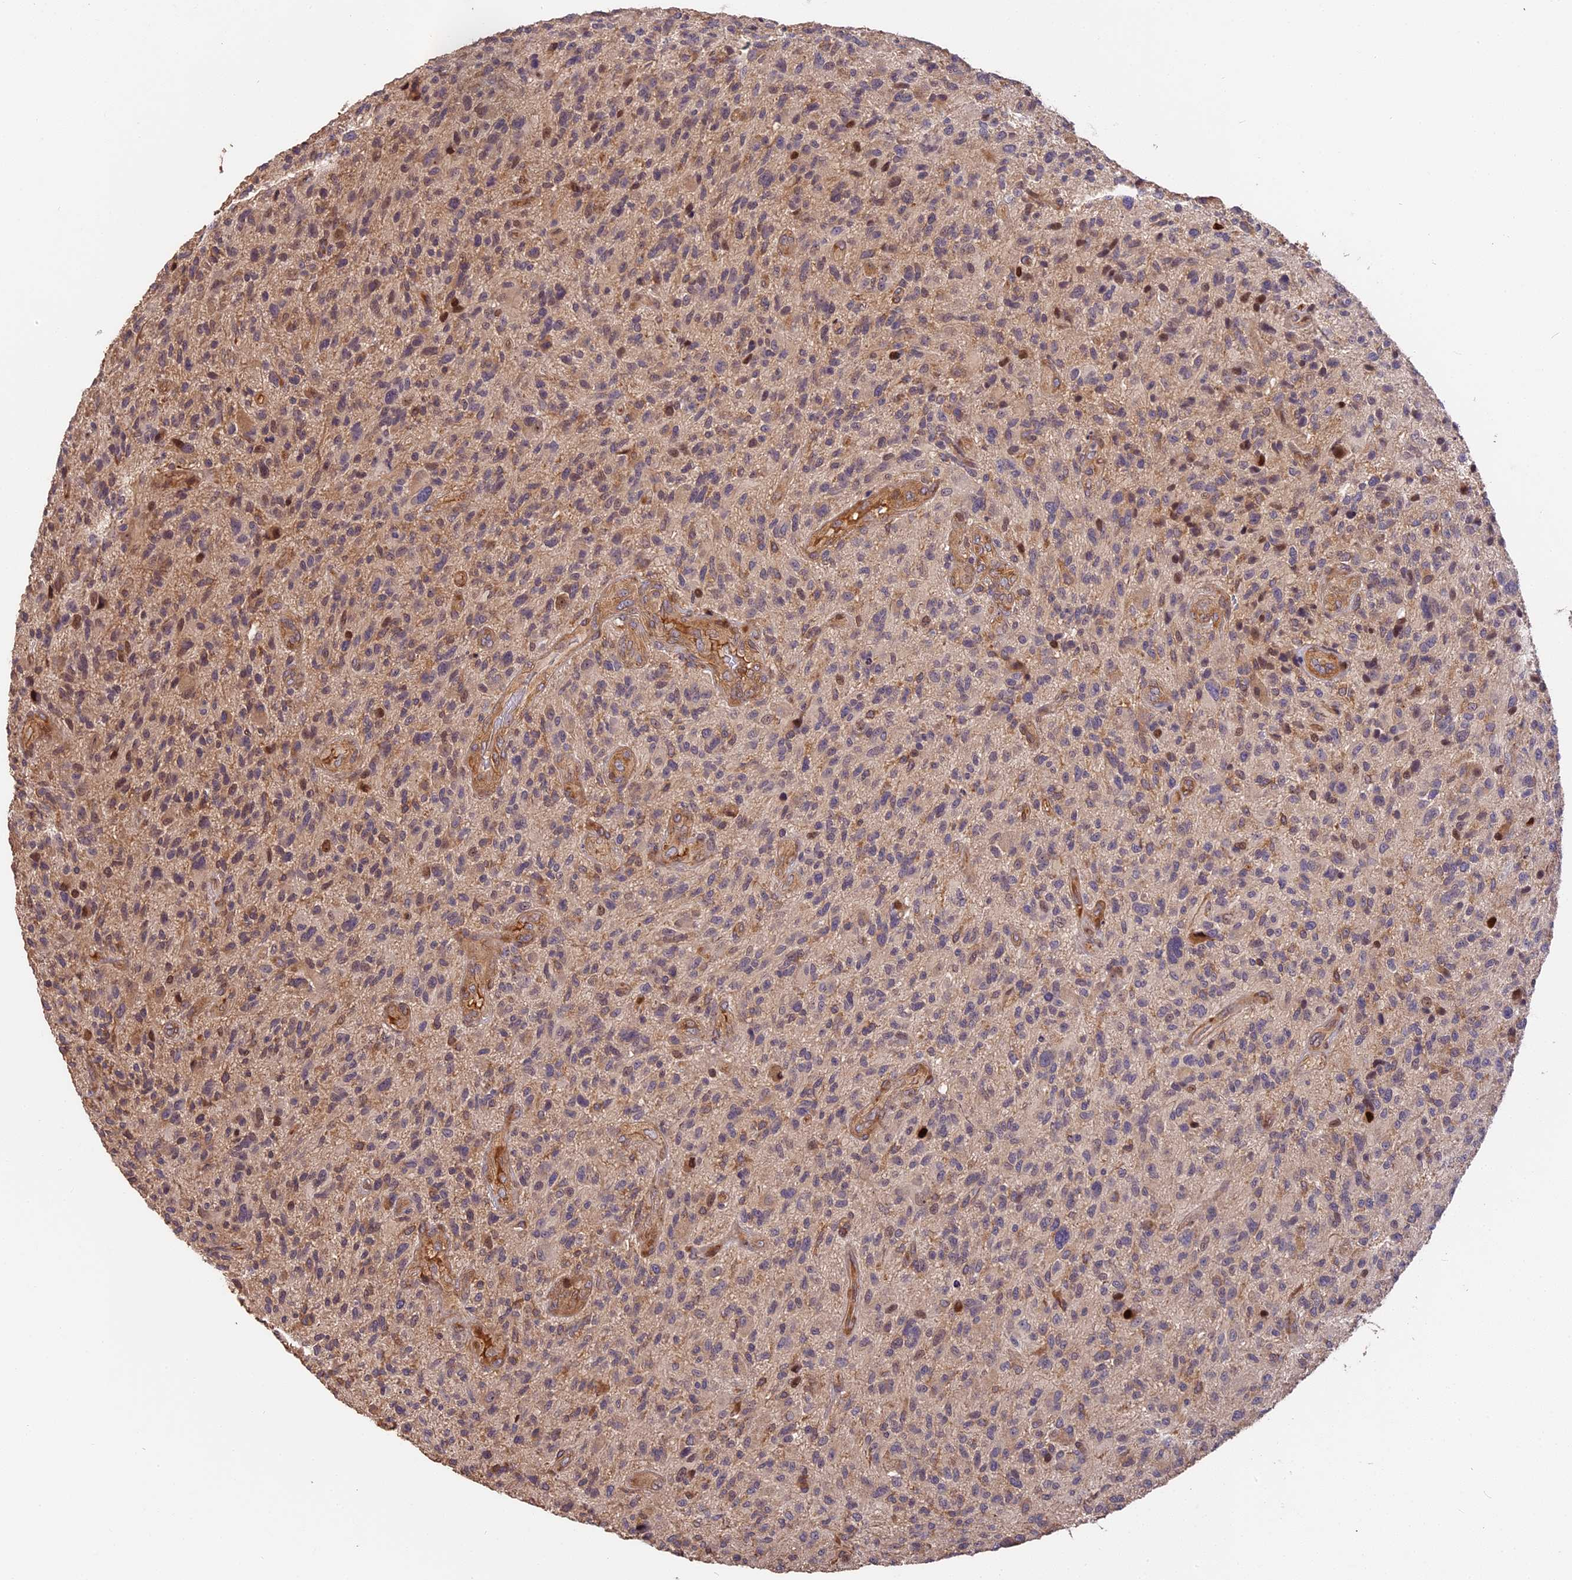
{"staining": {"intensity": "moderate", "quantity": "<25%", "location": "cytoplasmic/membranous,nuclear"}, "tissue": "glioma", "cell_type": "Tumor cells", "image_type": "cancer", "snomed": [{"axis": "morphology", "description": "Glioma, malignant, High grade"}, {"axis": "topography", "description": "Brain"}], "caption": "Tumor cells demonstrate low levels of moderate cytoplasmic/membranous and nuclear positivity in about <25% of cells in human malignant high-grade glioma.", "gene": "ARHGAP17", "patient": {"sex": "male", "age": 47}}